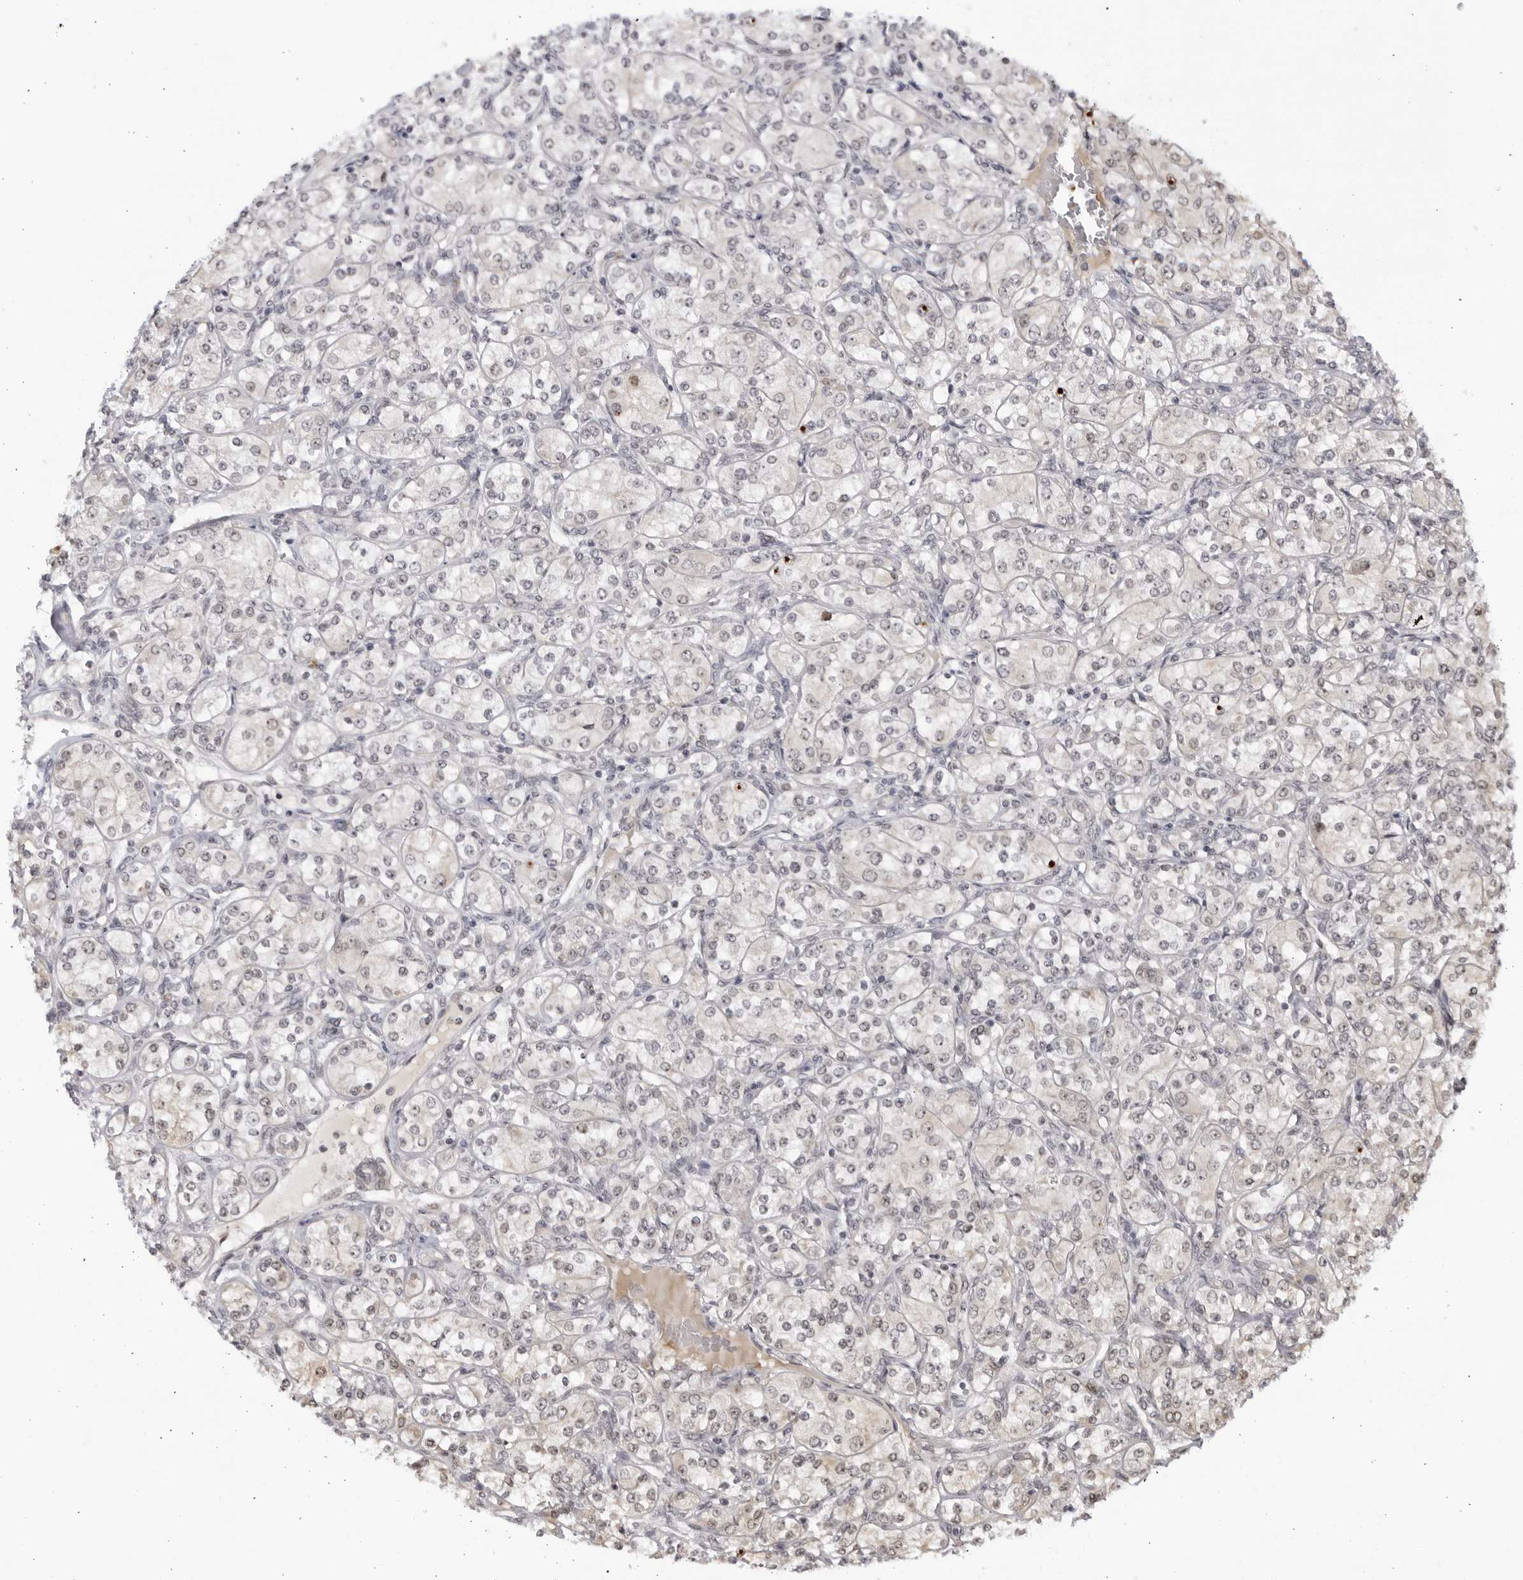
{"staining": {"intensity": "negative", "quantity": "none", "location": "none"}, "tissue": "renal cancer", "cell_type": "Tumor cells", "image_type": "cancer", "snomed": [{"axis": "morphology", "description": "Adenocarcinoma, NOS"}, {"axis": "topography", "description": "Kidney"}], "caption": "This histopathology image is of renal adenocarcinoma stained with immunohistochemistry (IHC) to label a protein in brown with the nuclei are counter-stained blue. There is no expression in tumor cells.", "gene": "RASGEF1C", "patient": {"sex": "male", "age": 77}}